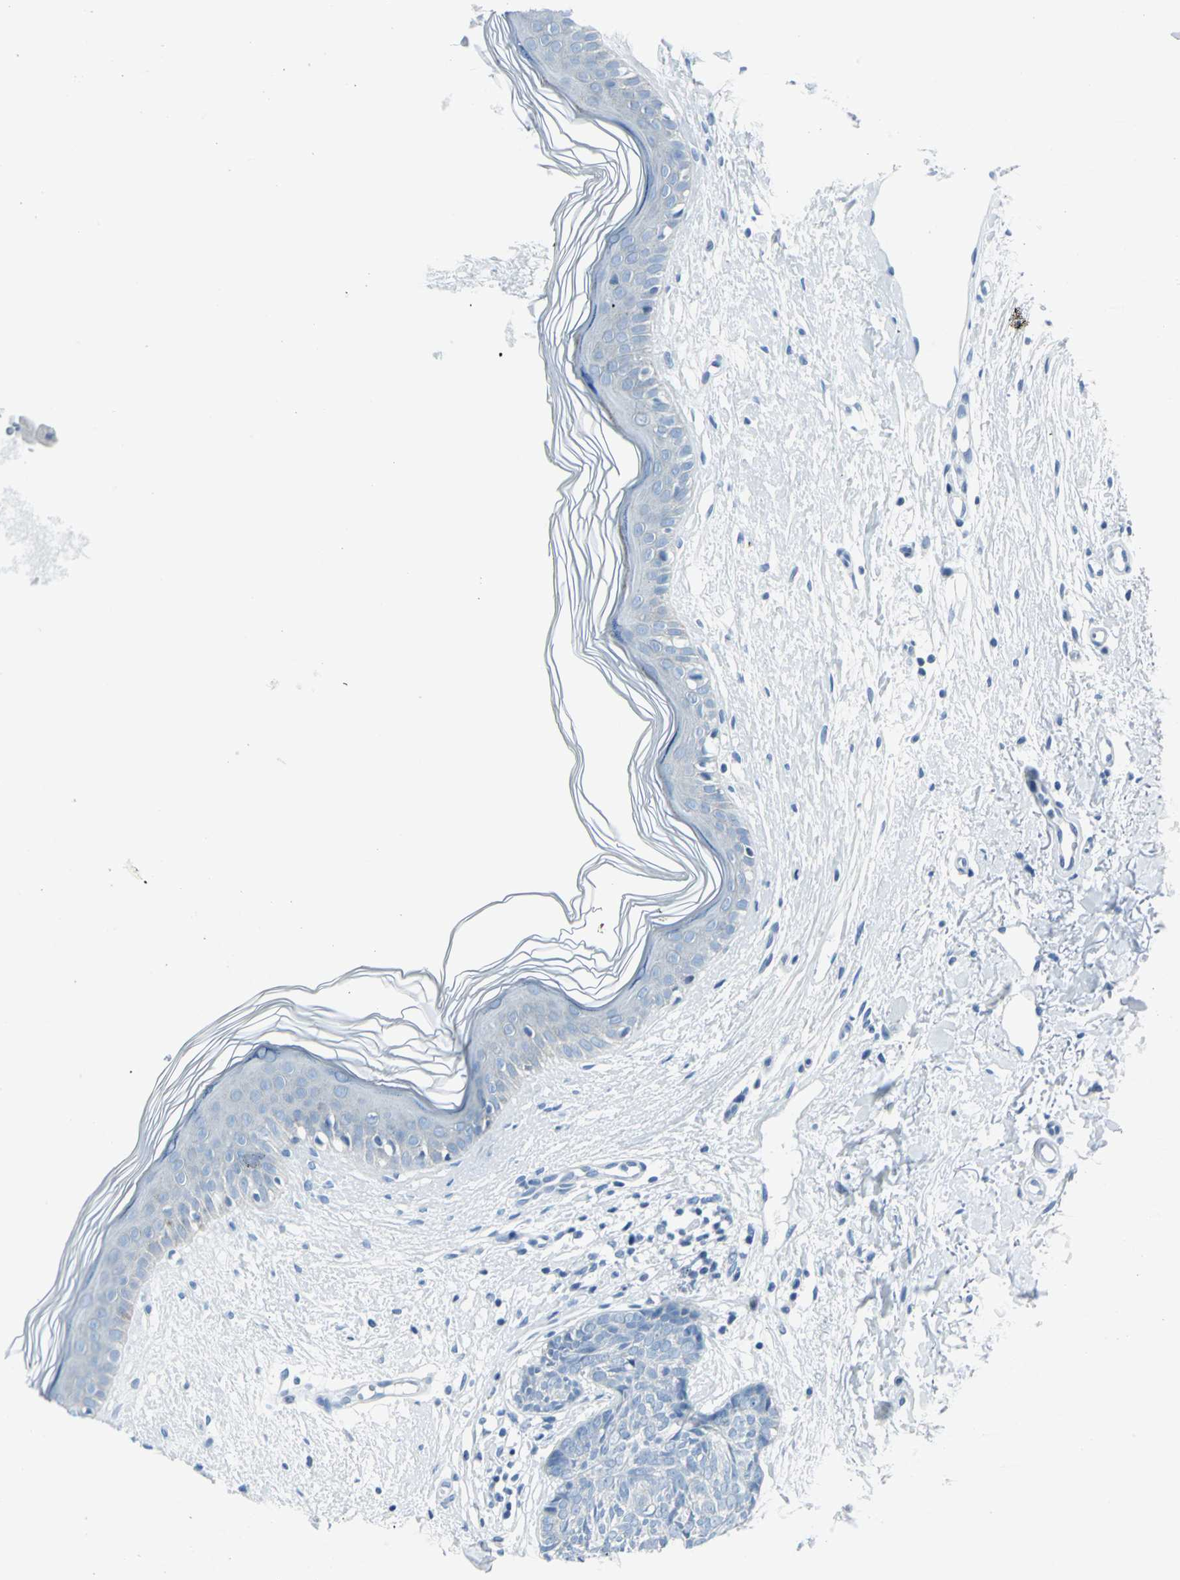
{"staining": {"intensity": "negative", "quantity": "none", "location": "none"}, "tissue": "skin cancer", "cell_type": "Tumor cells", "image_type": "cancer", "snomed": [{"axis": "morphology", "description": "Normal tissue, NOS"}, {"axis": "morphology", "description": "Basal cell carcinoma"}, {"axis": "topography", "description": "Skin"}], "caption": "A photomicrograph of skin cancer (basal cell carcinoma) stained for a protein reveals no brown staining in tumor cells.", "gene": "DNAI2", "patient": {"sex": "female", "age": 61}}